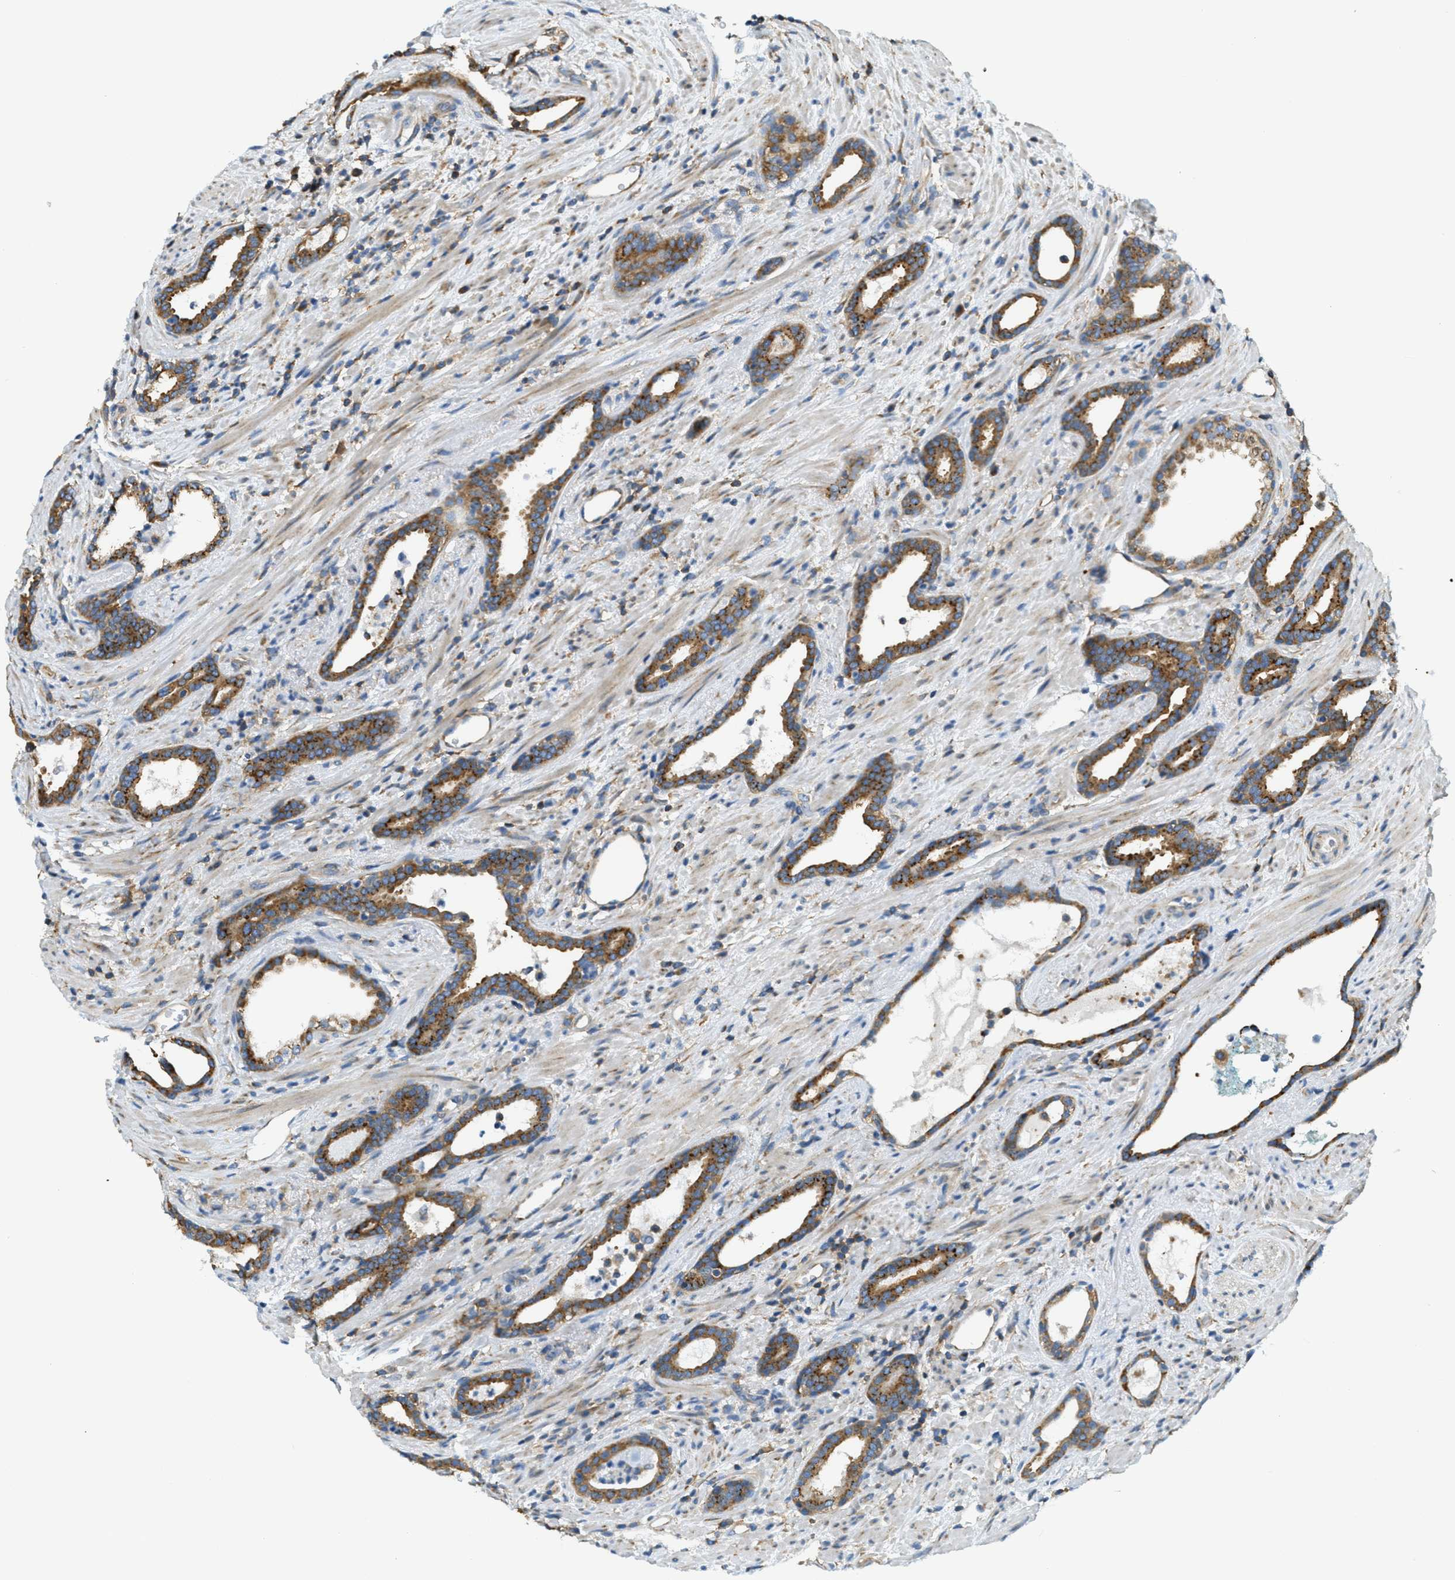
{"staining": {"intensity": "moderate", "quantity": ">75%", "location": "cytoplasmic/membranous"}, "tissue": "prostate cancer", "cell_type": "Tumor cells", "image_type": "cancer", "snomed": [{"axis": "morphology", "description": "Adenocarcinoma, High grade"}, {"axis": "topography", "description": "Prostate"}], "caption": "Immunohistochemistry histopathology image of neoplastic tissue: prostate high-grade adenocarcinoma stained using immunohistochemistry (IHC) demonstrates medium levels of moderate protein expression localized specifically in the cytoplasmic/membranous of tumor cells, appearing as a cytoplasmic/membranous brown color.", "gene": "ABCF1", "patient": {"sex": "male", "age": 71}}